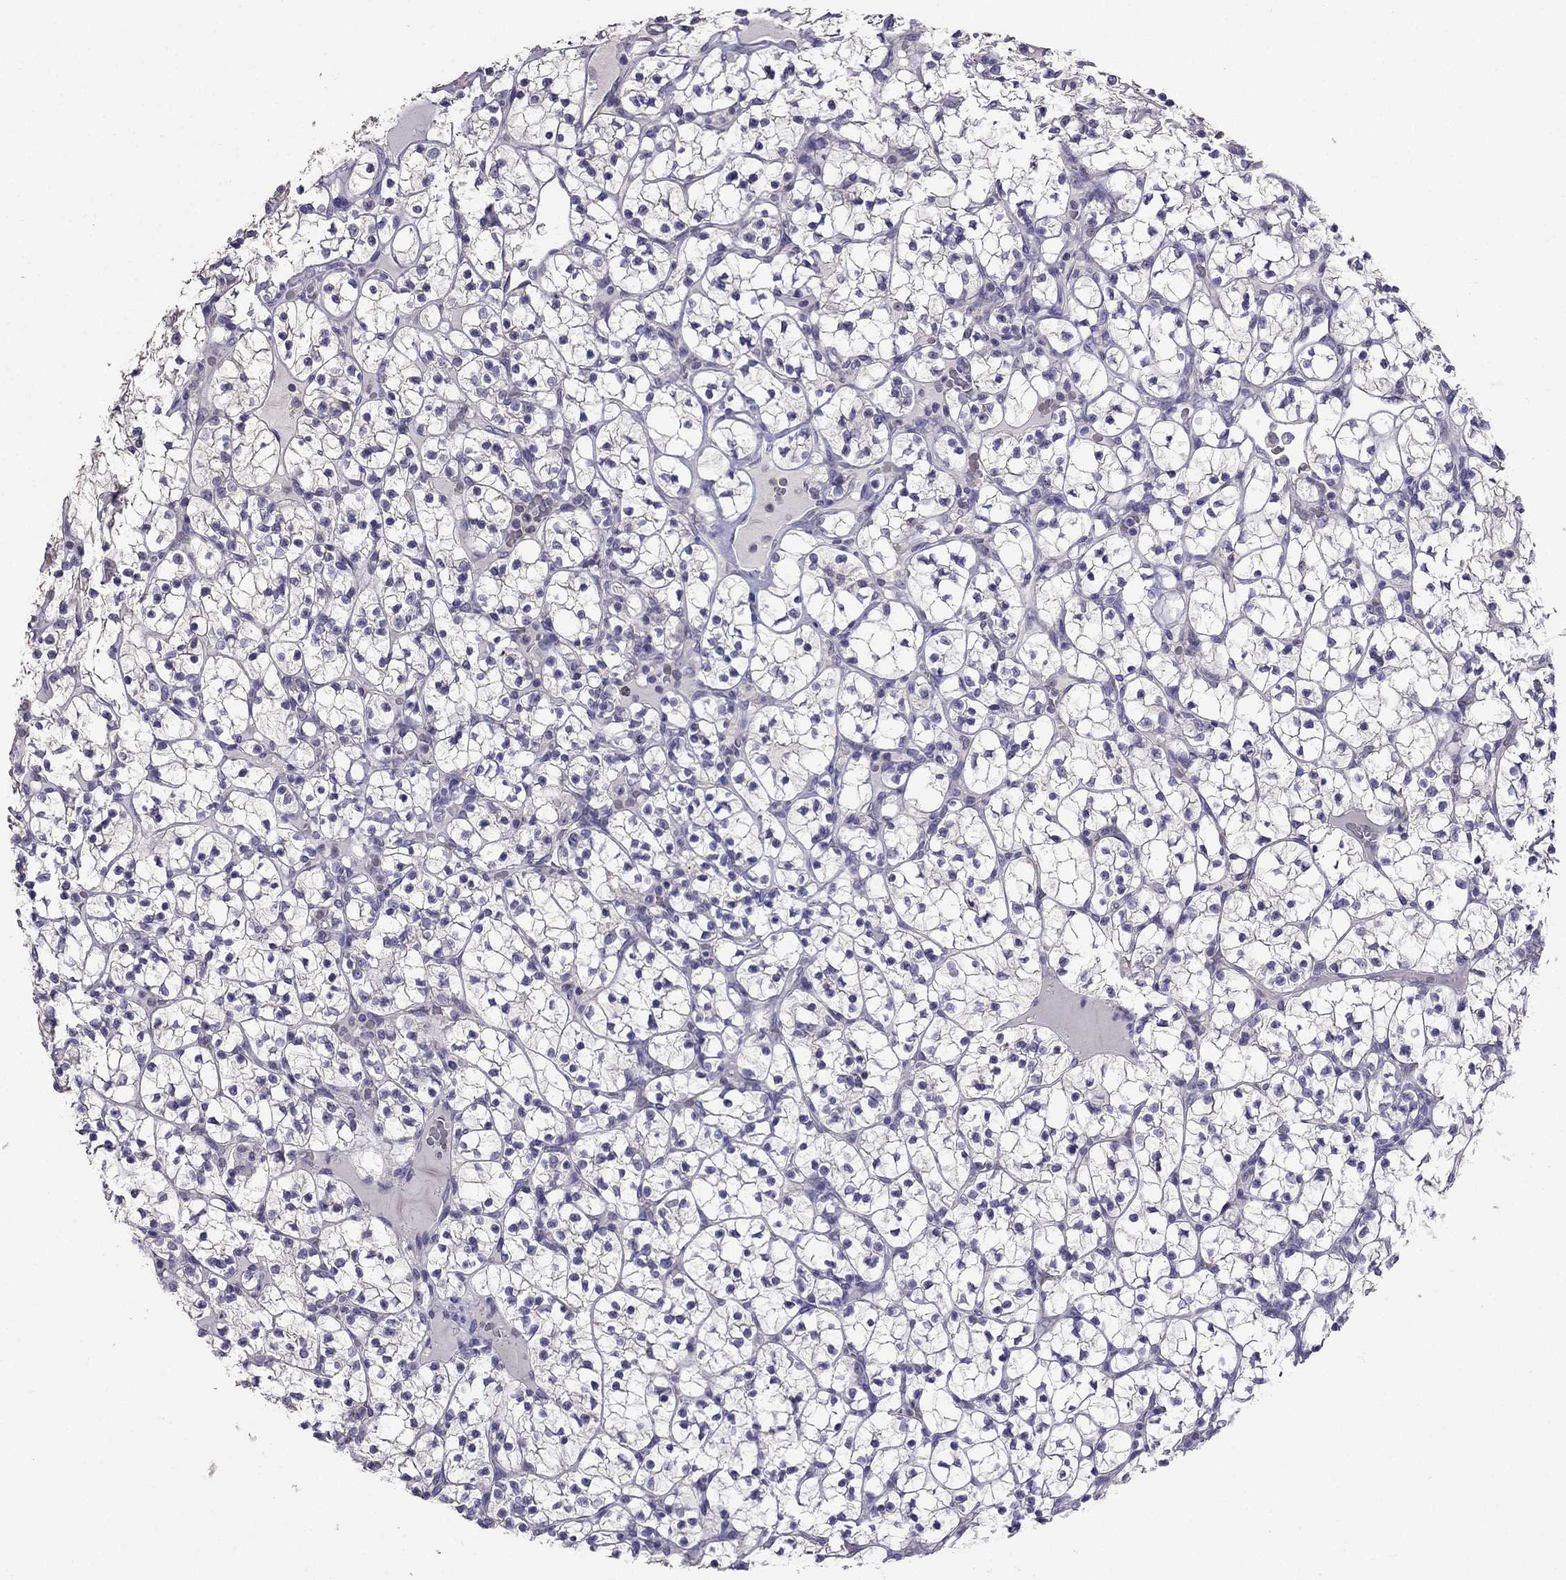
{"staining": {"intensity": "negative", "quantity": "none", "location": "none"}, "tissue": "renal cancer", "cell_type": "Tumor cells", "image_type": "cancer", "snomed": [{"axis": "morphology", "description": "Adenocarcinoma, NOS"}, {"axis": "topography", "description": "Kidney"}], "caption": "A photomicrograph of human adenocarcinoma (renal) is negative for staining in tumor cells. (Stains: DAB (3,3'-diaminobenzidine) immunohistochemistry with hematoxylin counter stain, Microscopy: brightfield microscopy at high magnification).", "gene": "AQP9", "patient": {"sex": "female", "age": 89}}